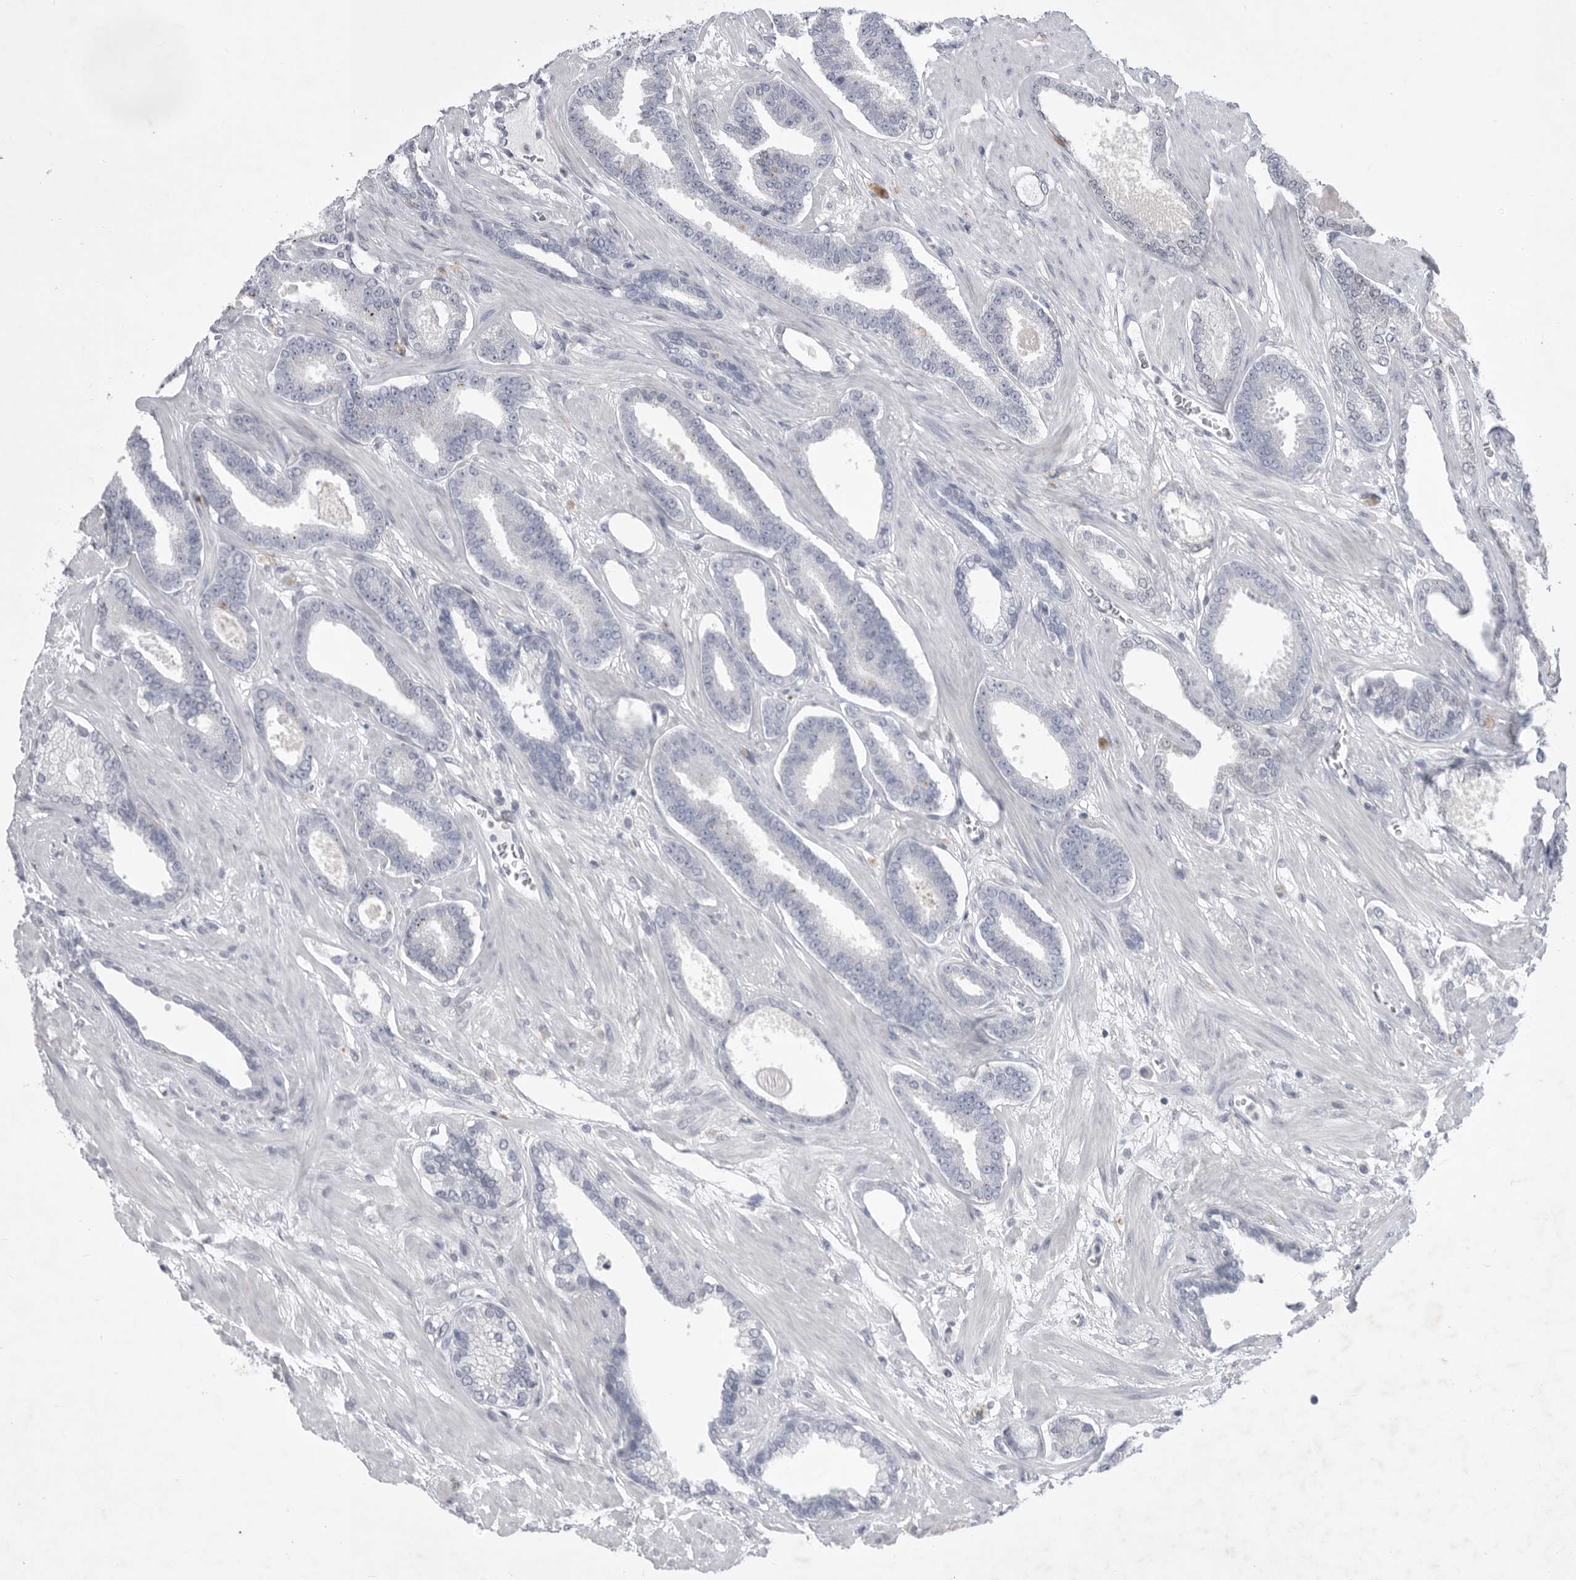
{"staining": {"intensity": "negative", "quantity": "none", "location": "none"}, "tissue": "prostate cancer", "cell_type": "Tumor cells", "image_type": "cancer", "snomed": [{"axis": "morphology", "description": "Adenocarcinoma, Low grade"}, {"axis": "topography", "description": "Prostate"}], "caption": "Immunohistochemical staining of prostate cancer demonstrates no significant staining in tumor cells.", "gene": "SIGLEC10", "patient": {"sex": "male", "age": 70}}